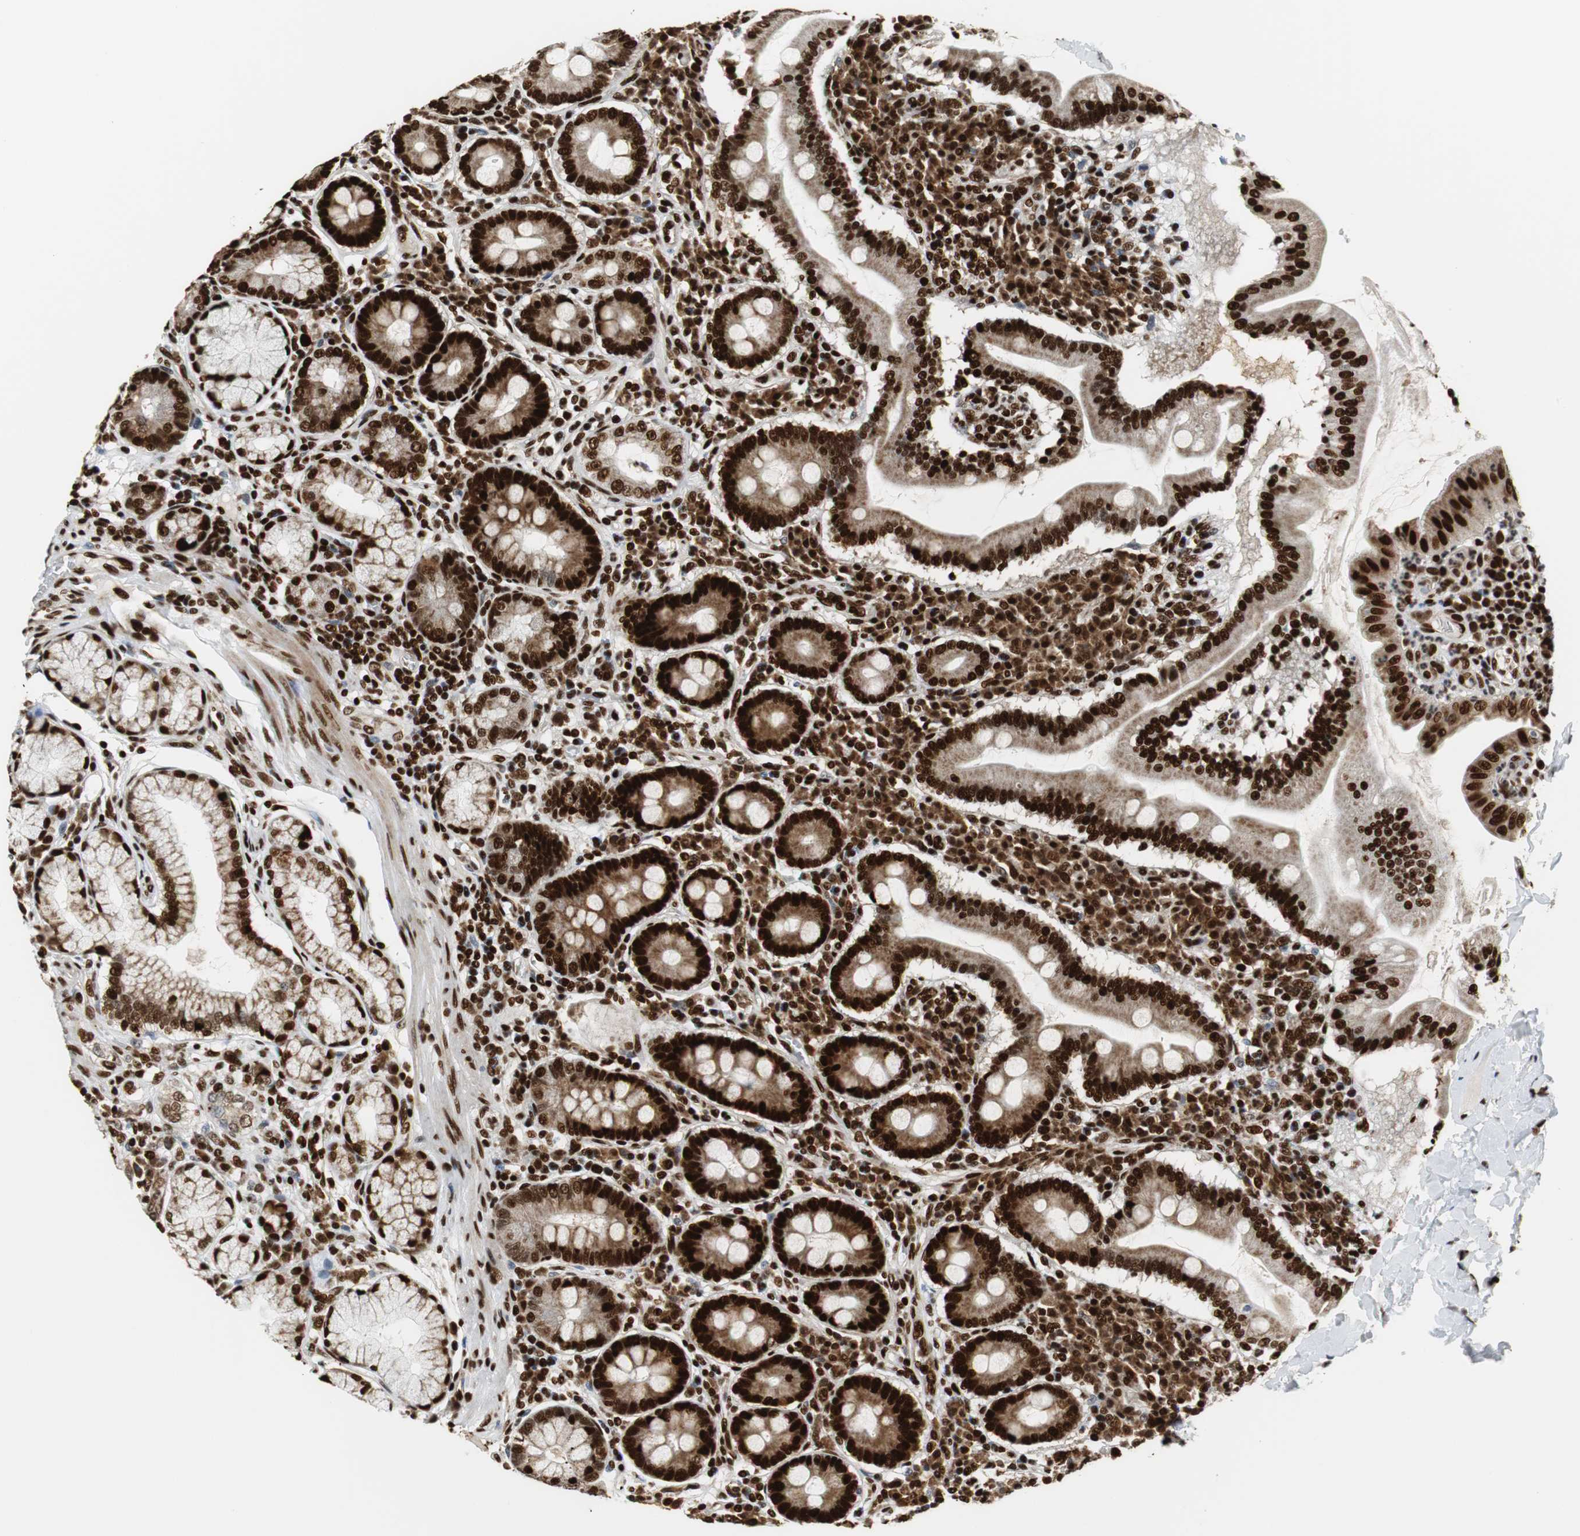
{"staining": {"intensity": "strong", "quantity": ">75%", "location": "cytoplasmic/membranous,nuclear"}, "tissue": "duodenum", "cell_type": "Glandular cells", "image_type": "normal", "snomed": [{"axis": "morphology", "description": "Normal tissue, NOS"}, {"axis": "topography", "description": "Duodenum"}], "caption": "Protein staining of unremarkable duodenum demonstrates strong cytoplasmic/membranous,nuclear expression in about >75% of glandular cells.", "gene": "HDAC1", "patient": {"sex": "male", "age": 50}}